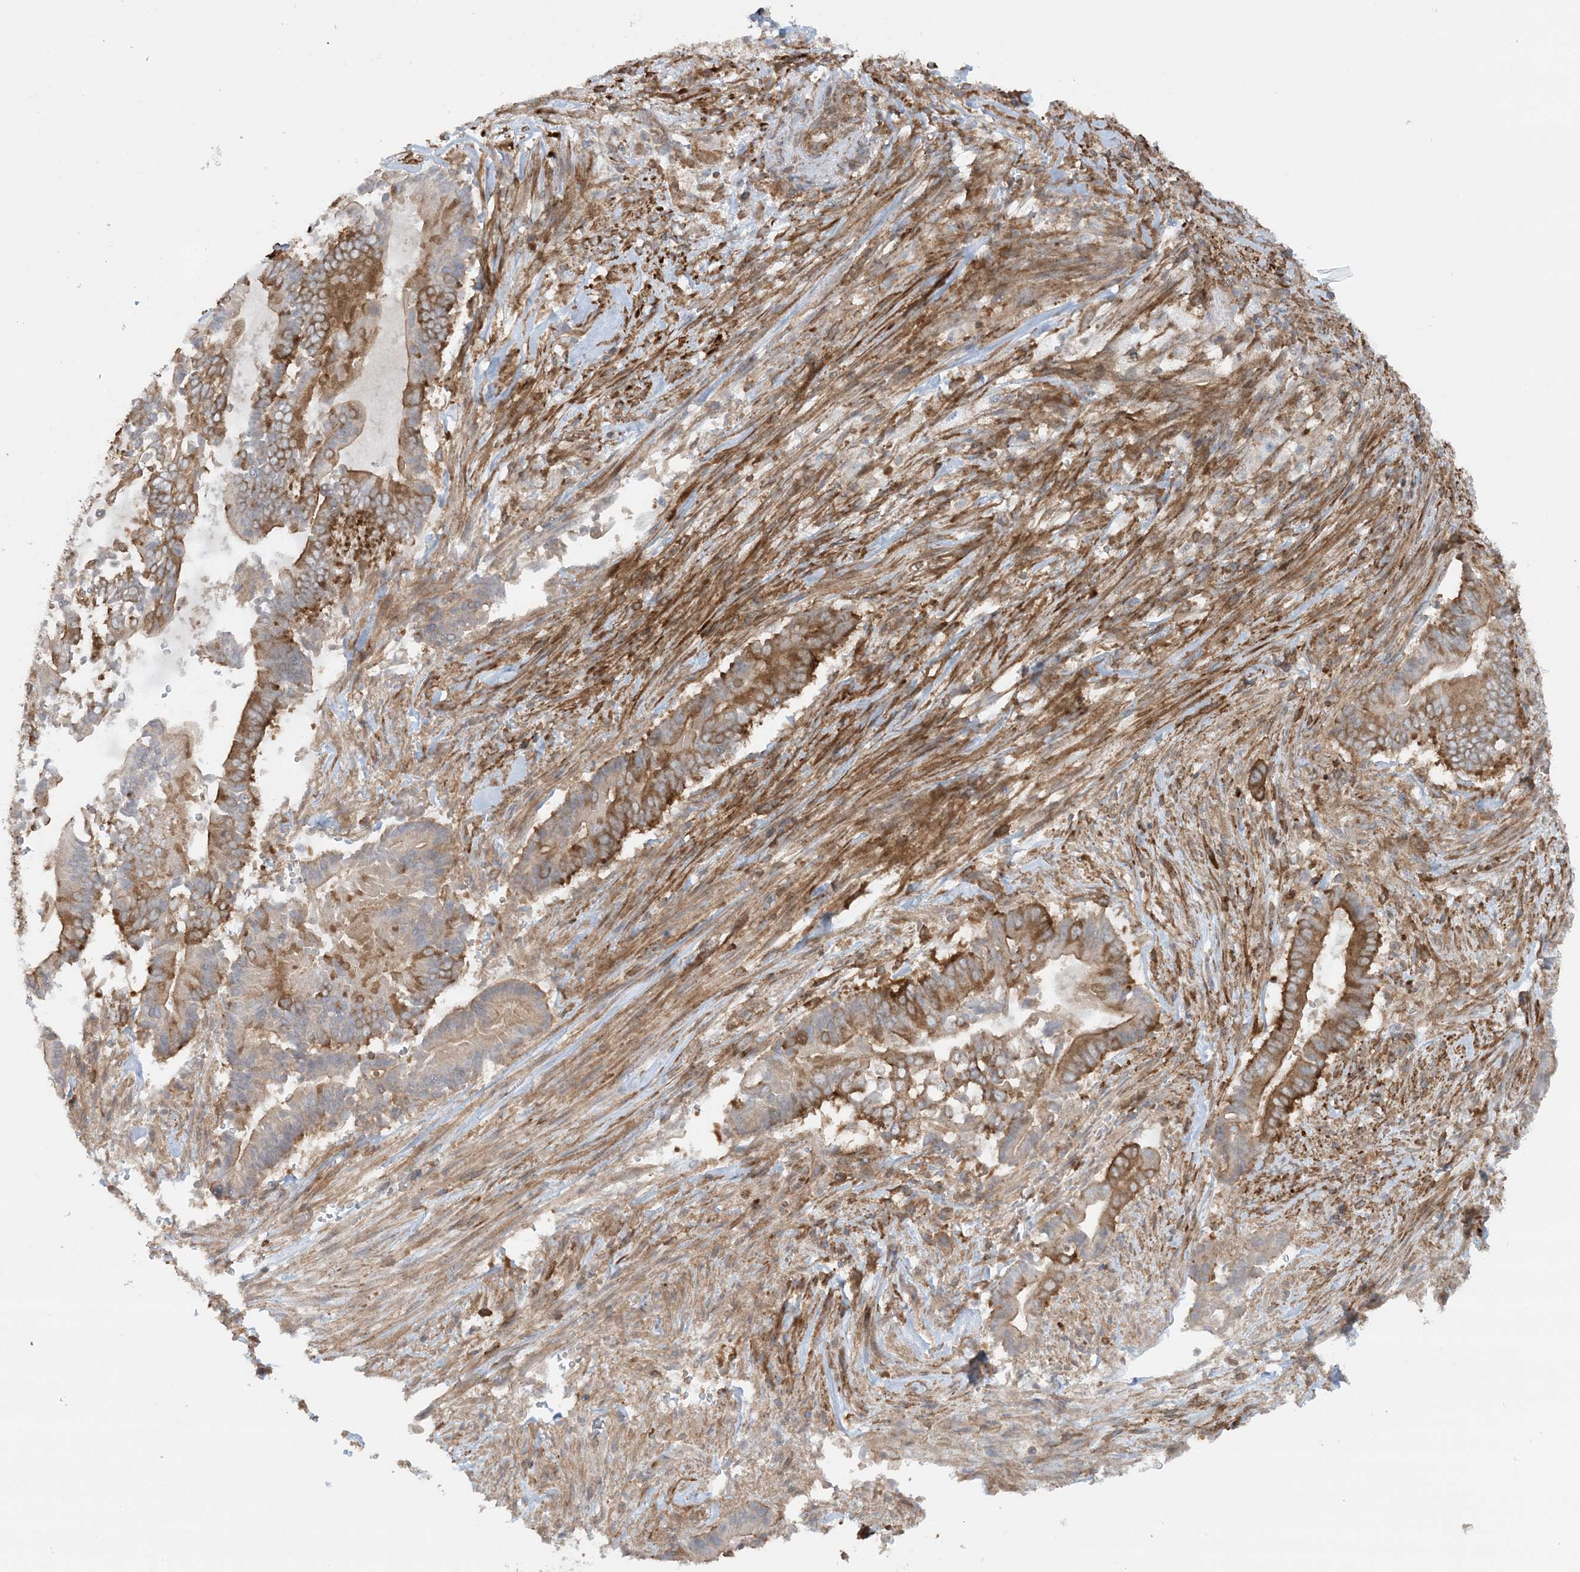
{"staining": {"intensity": "strong", "quantity": "25%-75%", "location": "cytoplasmic/membranous"}, "tissue": "pancreatic cancer", "cell_type": "Tumor cells", "image_type": "cancer", "snomed": [{"axis": "morphology", "description": "Adenocarcinoma, NOS"}, {"axis": "topography", "description": "Pancreas"}], "caption": "Strong cytoplasmic/membranous positivity is identified in approximately 25%-75% of tumor cells in pancreatic cancer.", "gene": "STAM2", "patient": {"sex": "male", "age": 68}}